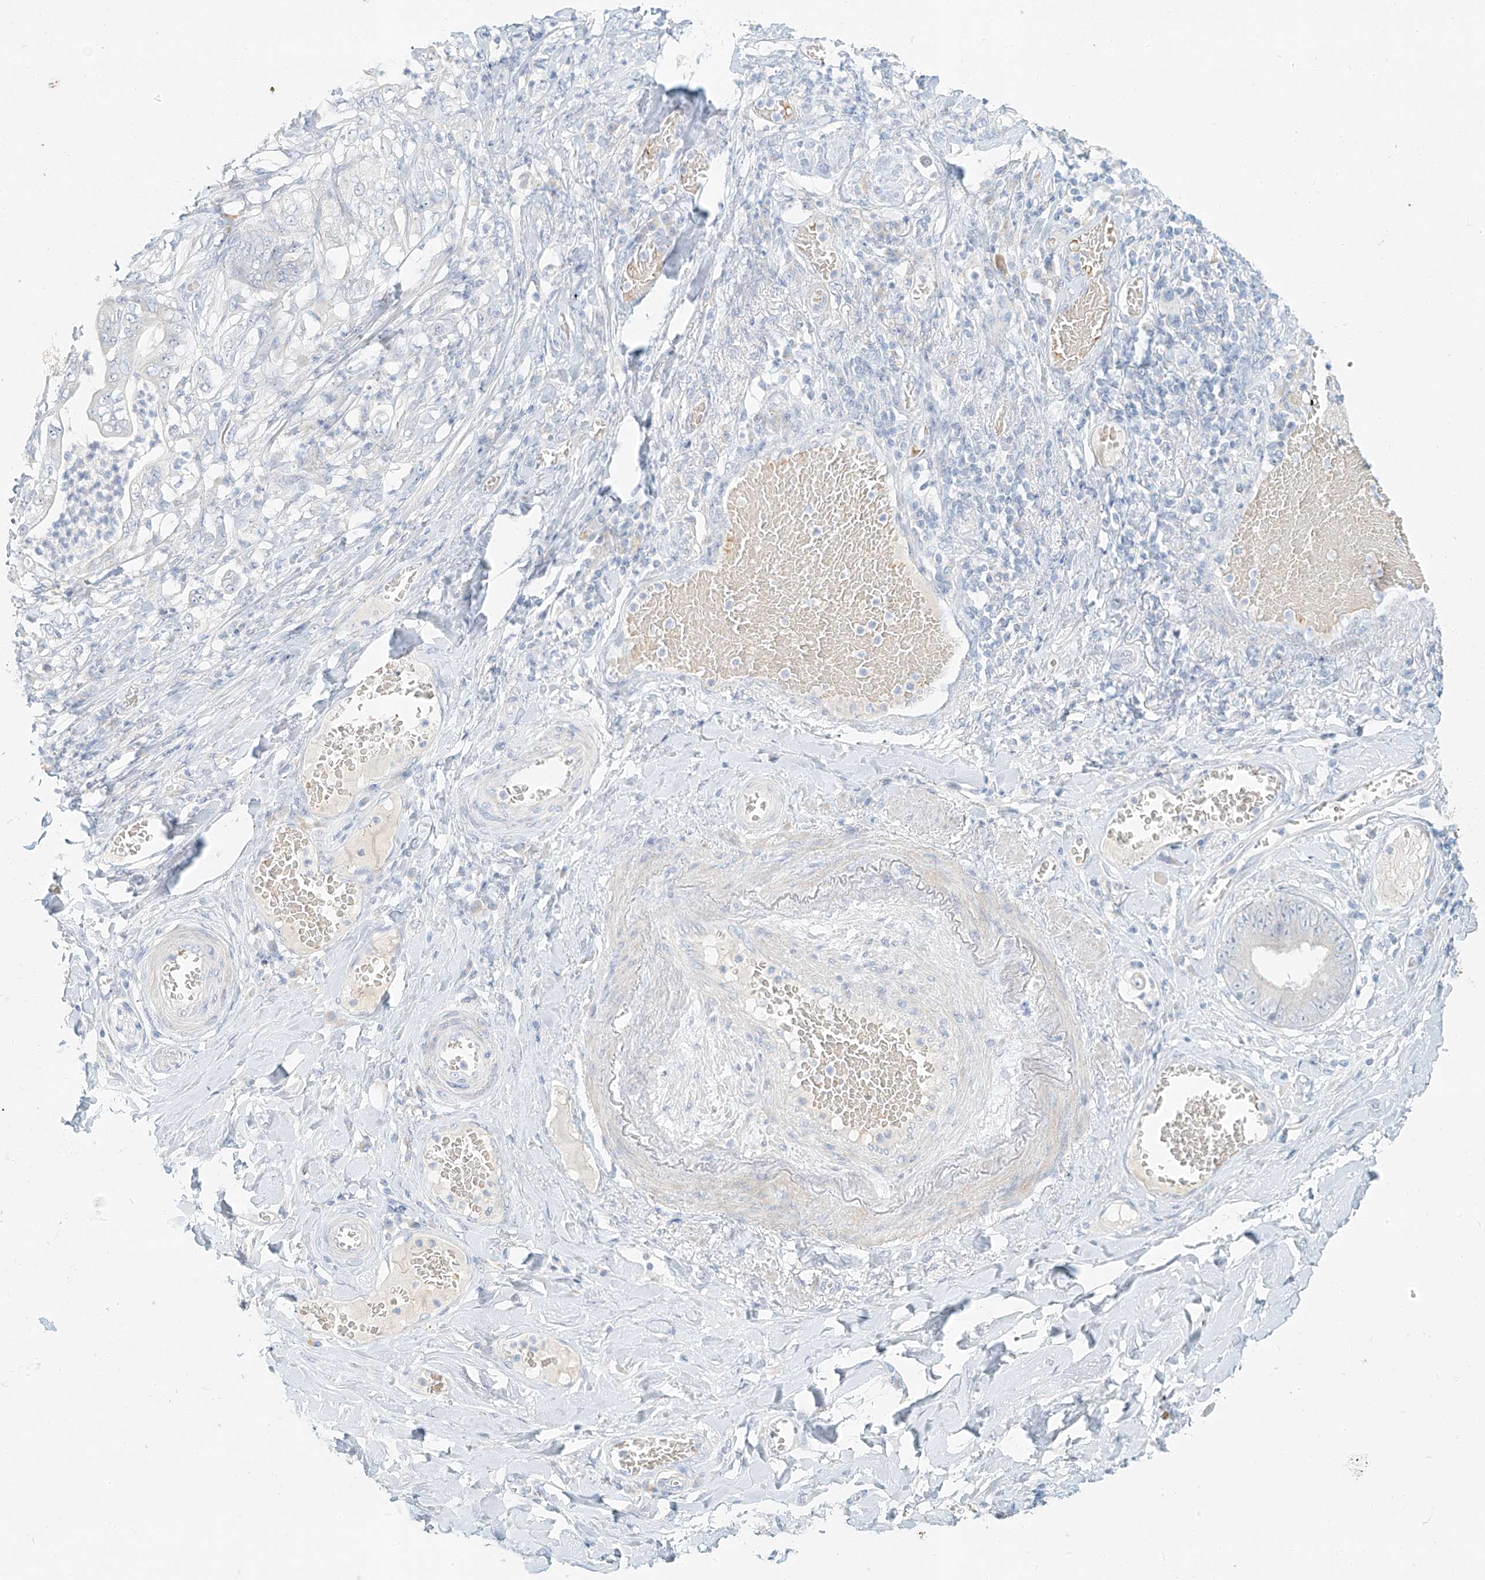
{"staining": {"intensity": "negative", "quantity": "none", "location": "none"}, "tissue": "stomach cancer", "cell_type": "Tumor cells", "image_type": "cancer", "snomed": [{"axis": "morphology", "description": "Adenocarcinoma, NOS"}, {"axis": "topography", "description": "Stomach"}], "caption": "Tumor cells are negative for protein expression in human stomach cancer. Nuclei are stained in blue.", "gene": "PGC", "patient": {"sex": "female", "age": 73}}